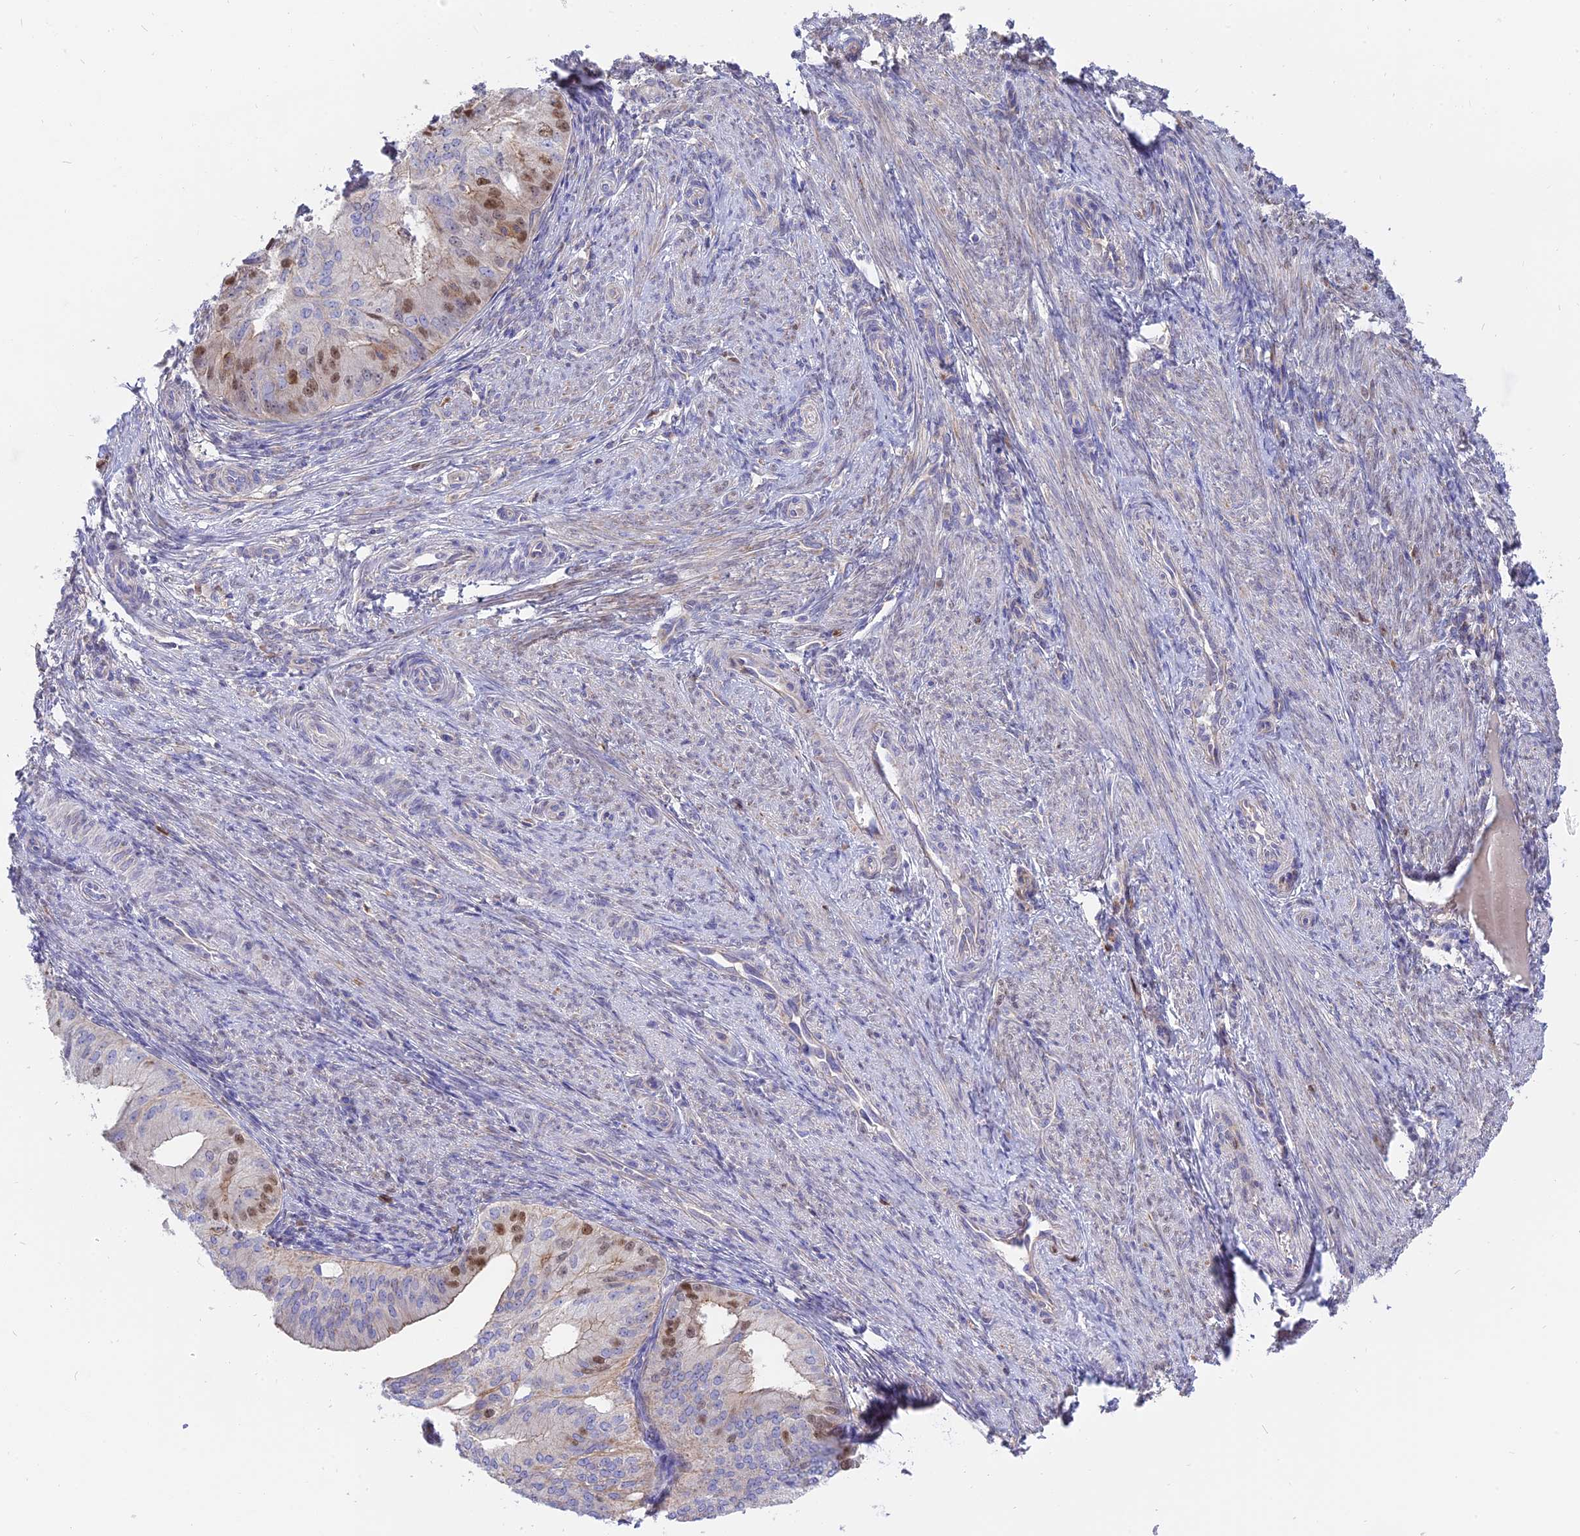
{"staining": {"intensity": "moderate", "quantity": "<25%", "location": "cytoplasmic/membranous,nuclear"}, "tissue": "endometrial cancer", "cell_type": "Tumor cells", "image_type": "cancer", "snomed": [{"axis": "morphology", "description": "Adenocarcinoma, NOS"}, {"axis": "topography", "description": "Endometrium"}], "caption": "An IHC image of neoplastic tissue is shown. Protein staining in brown shows moderate cytoplasmic/membranous and nuclear positivity in endometrial cancer (adenocarcinoma) within tumor cells.", "gene": "CENPV", "patient": {"sex": "female", "age": 50}}